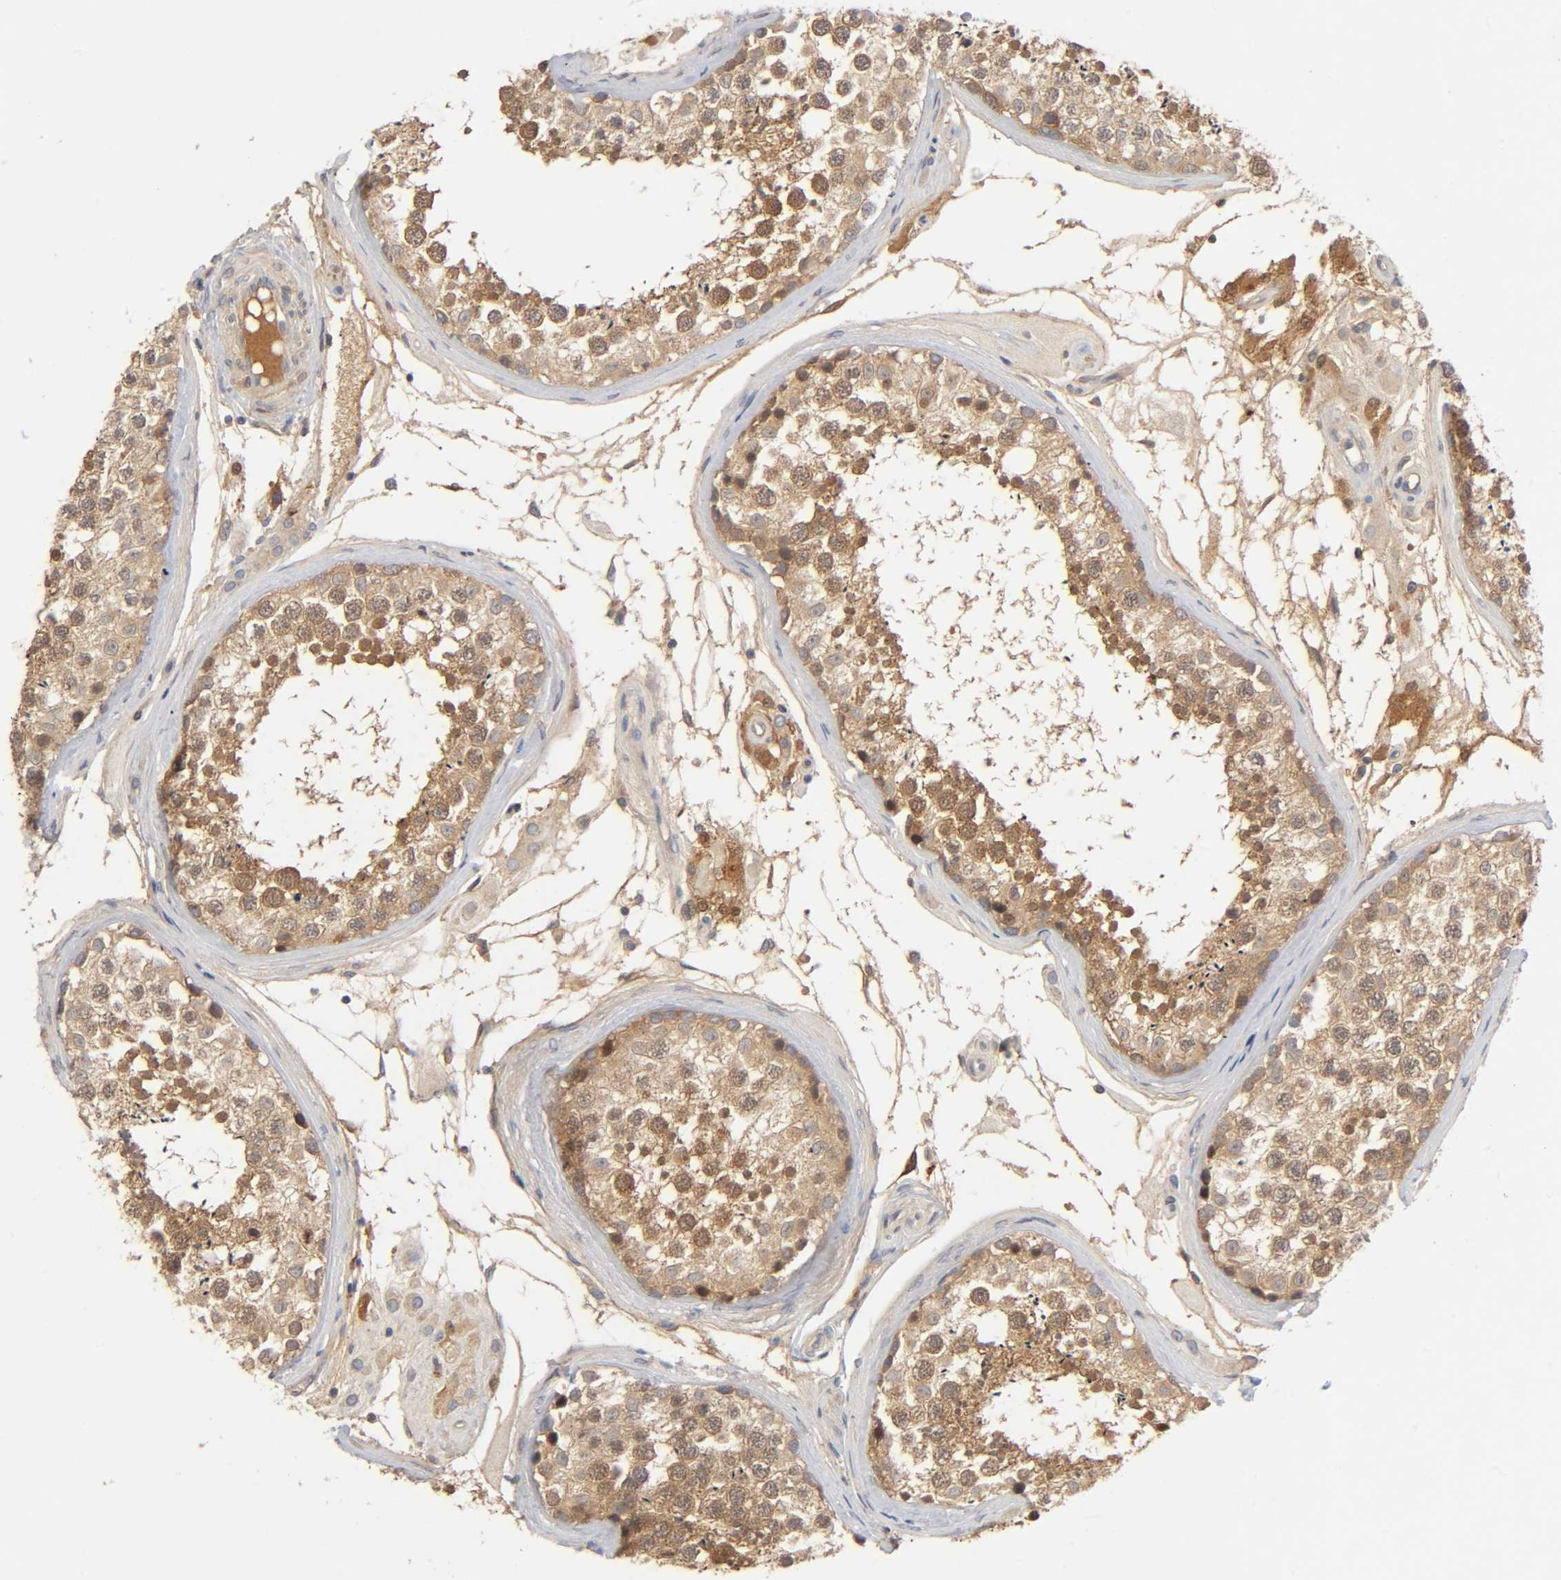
{"staining": {"intensity": "moderate", "quantity": ">75%", "location": "cytoplasmic/membranous,nuclear"}, "tissue": "testis", "cell_type": "Cells in seminiferous ducts", "image_type": "normal", "snomed": [{"axis": "morphology", "description": "Normal tissue, NOS"}, {"axis": "topography", "description": "Testis"}], "caption": "Testis stained for a protein reveals moderate cytoplasmic/membranous,nuclear positivity in cells in seminiferous ducts. The staining is performed using DAB brown chromogen to label protein expression. The nuclei are counter-stained blue using hematoxylin.", "gene": "CPB2", "patient": {"sex": "male", "age": 46}}